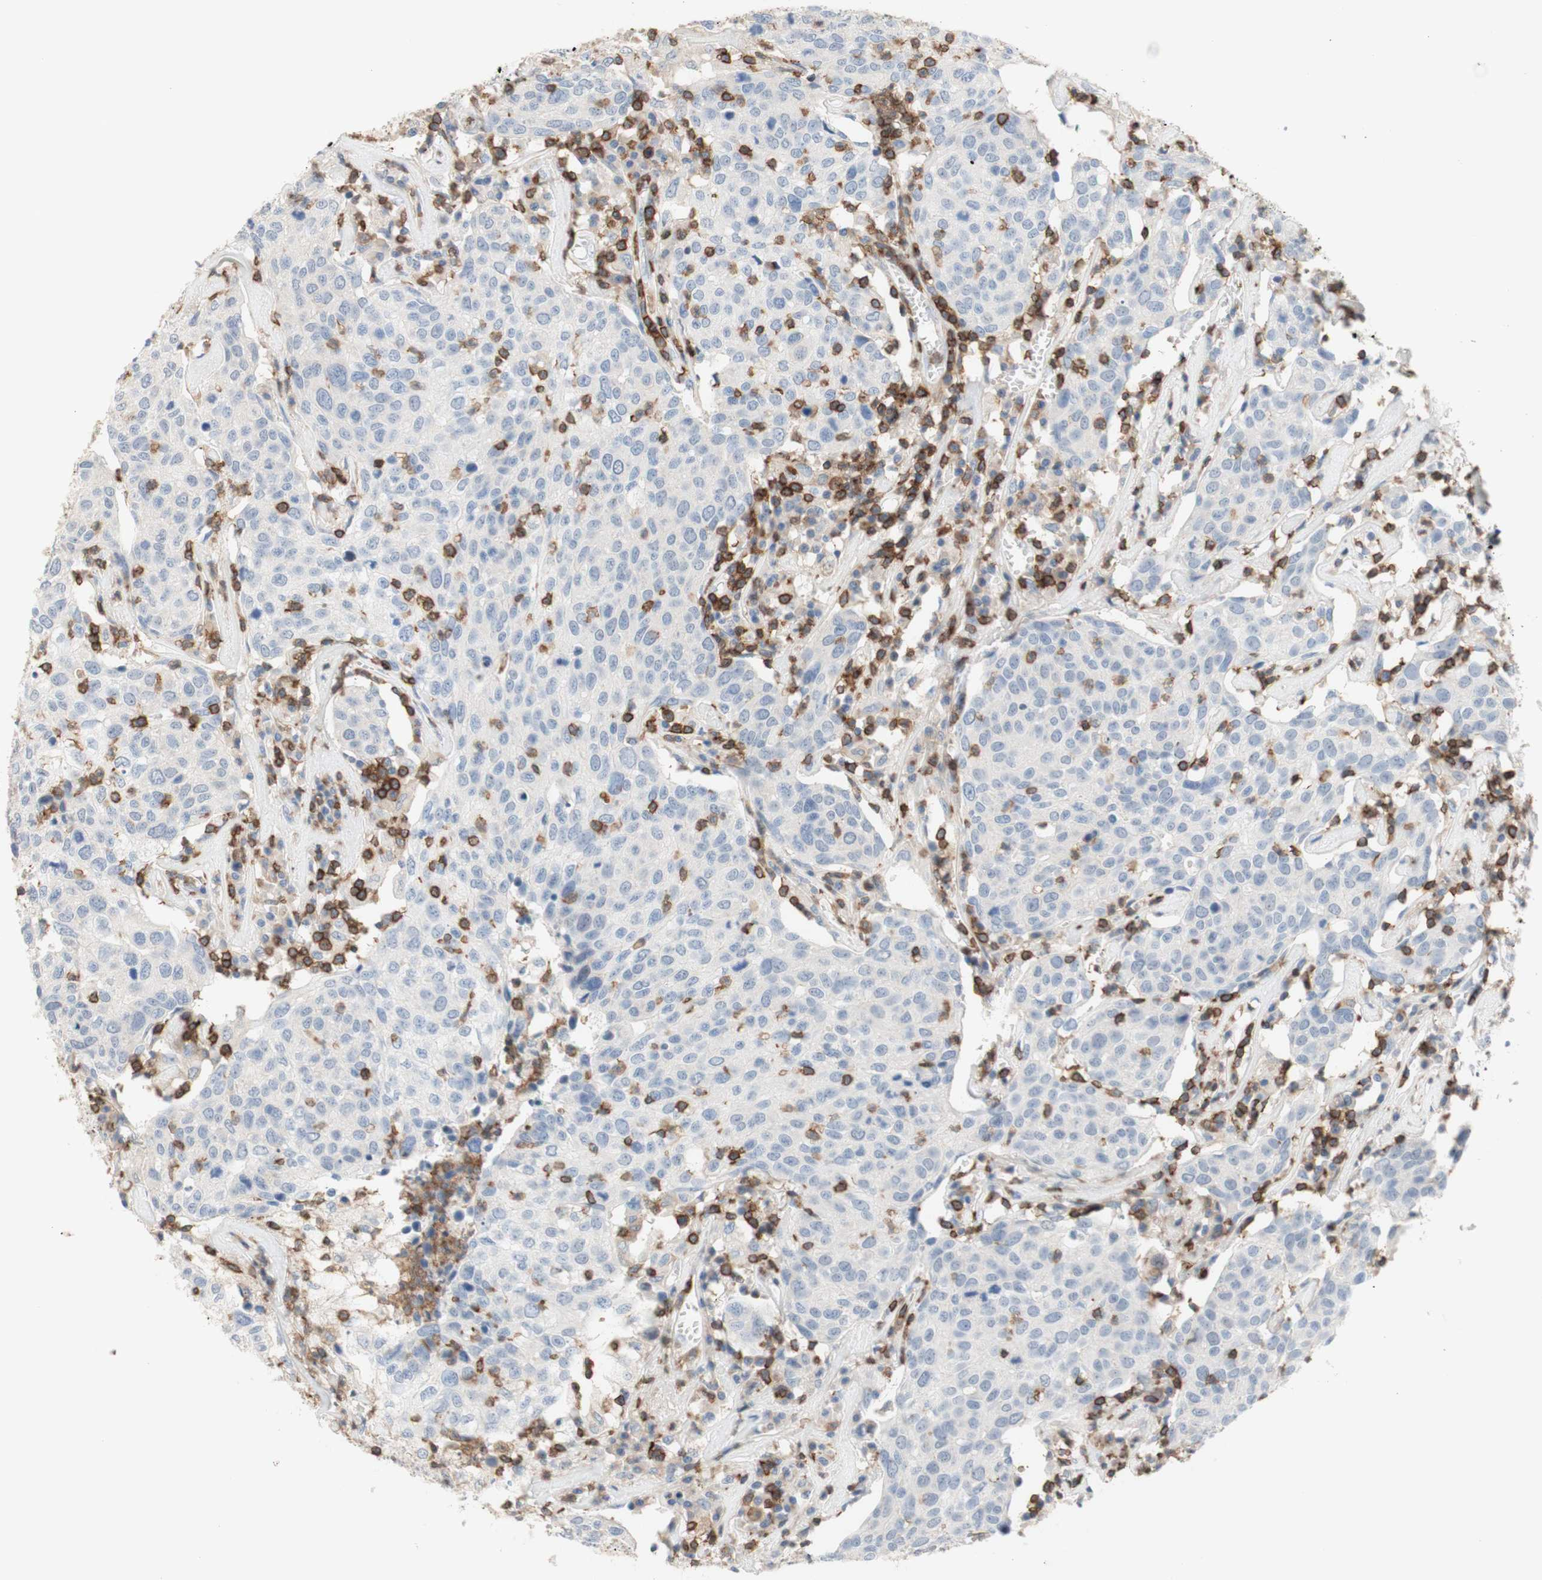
{"staining": {"intensity": "negative", "quantity": "none", "location": "none"}, "tissue": "head and neck cancer", "cell_type": "Tumor cells", "image_type": "cancer", "snomed": [{"axis": "morphology", "description": "Adenocarcinoma, NOS"}, {"axis": "topography", "description": "Salivary gland"}, {"axis": "topography", "description": "Head-Neck"}], "caption": "DAB (3,3'-diaminobenzidine) immunohistochemical staining of human head and neck cancer (adenocarcinoma) shows no significant positivity in tumor cells.", "gene": "SPINK6", "patient": {"sex": "female", "age": 65}}